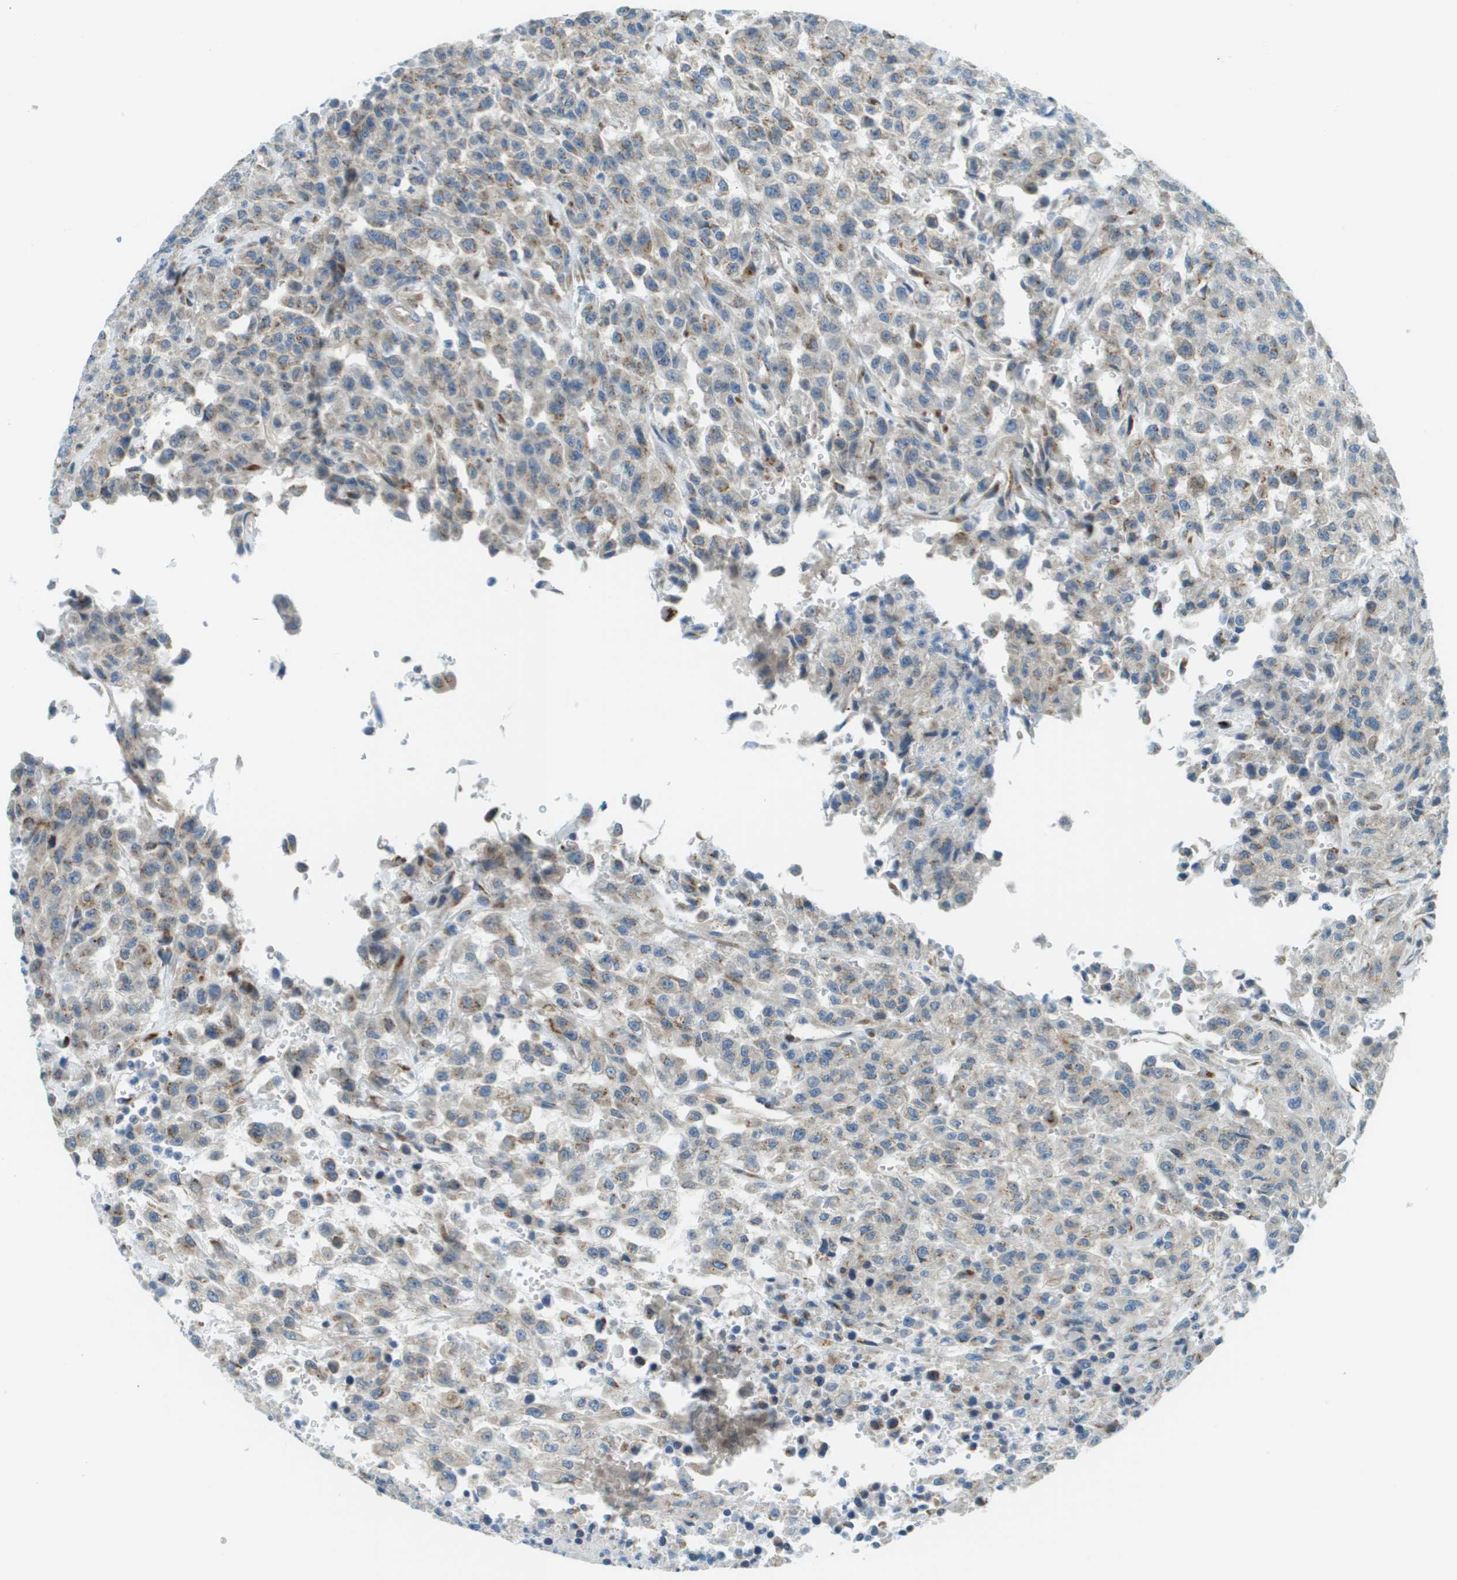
{"staining": {"intensity": "weak", "quantity": "25%-75%", "location": "cytoplasmic/membranous"}, "tissue": "urothelial cancer", "cell_type": "Tumor cells", "image_type": "cancer", "snomed": [{"axis": "morphology", "description": "Urothelial carcinoma, High grade"}, {"axis": "topography", "description": "Urinary bladder"}], "caption": "Protein staining demonstrates weak cytoplasmic/membranous expression in approximately 25%-75% of tumor cells in urothelial carcinoma (high-grade).", "gene": "ACBD3", "patient": {"sex": "male", "age": 46}}